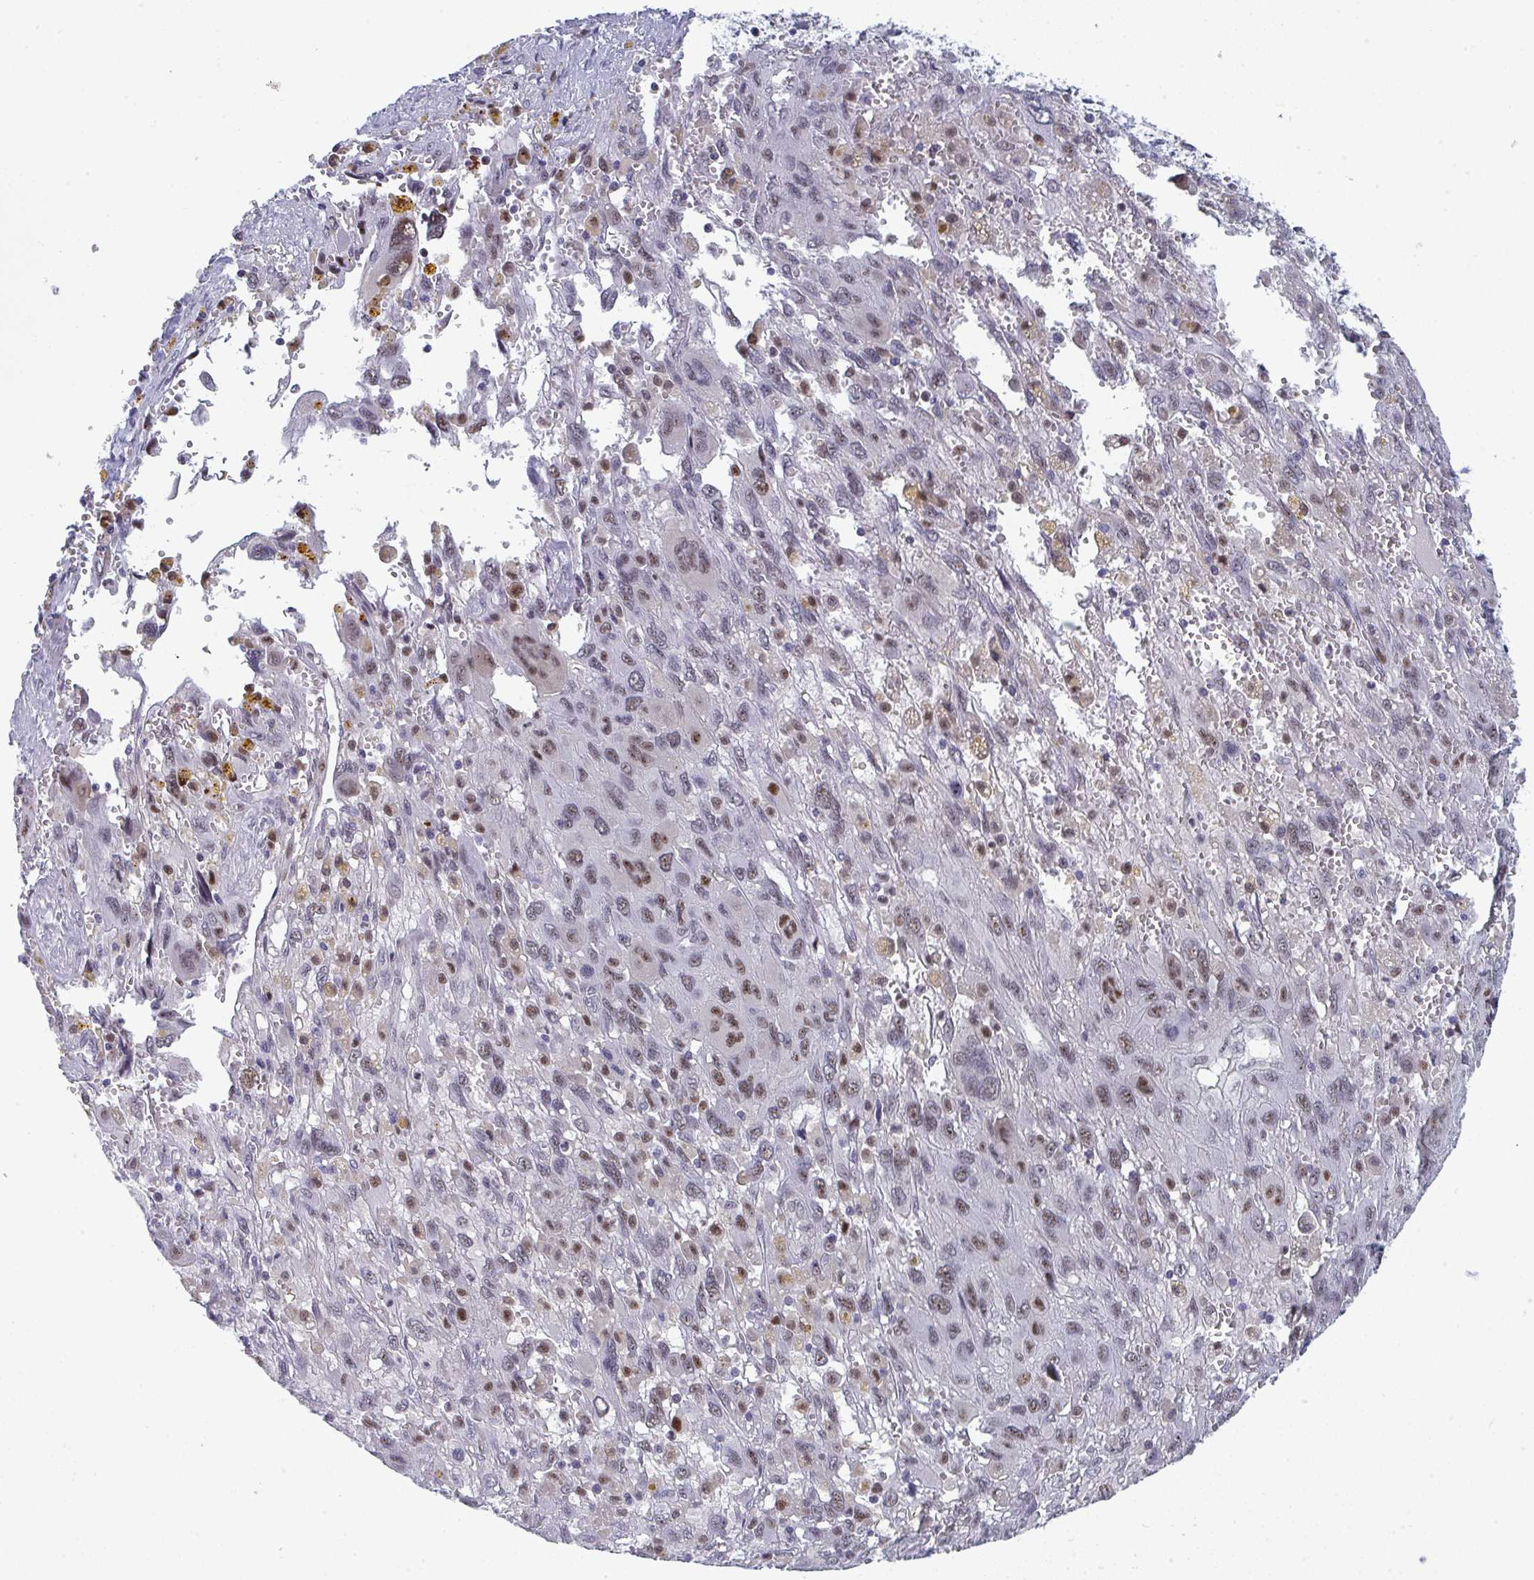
{"staining": {"intensity": "weak", "quantity": ">75%", "location": "nuclear"}, "tissue": "pancreatic cancer", "cell_type": "Tumor cells", "image_type": "cancer", "snomed": [{"axis": "morphology", "description": "Adenocarcinoma, NOS"}, {"axis": "topography", "description": "Pancreas"}], "caption": "Pancreatic cancer stained for a protein demonstrates weak nuclear positivity in tumor cells.", "gene": "JDP2", "patient": {"sex": "female", "age": 47}}